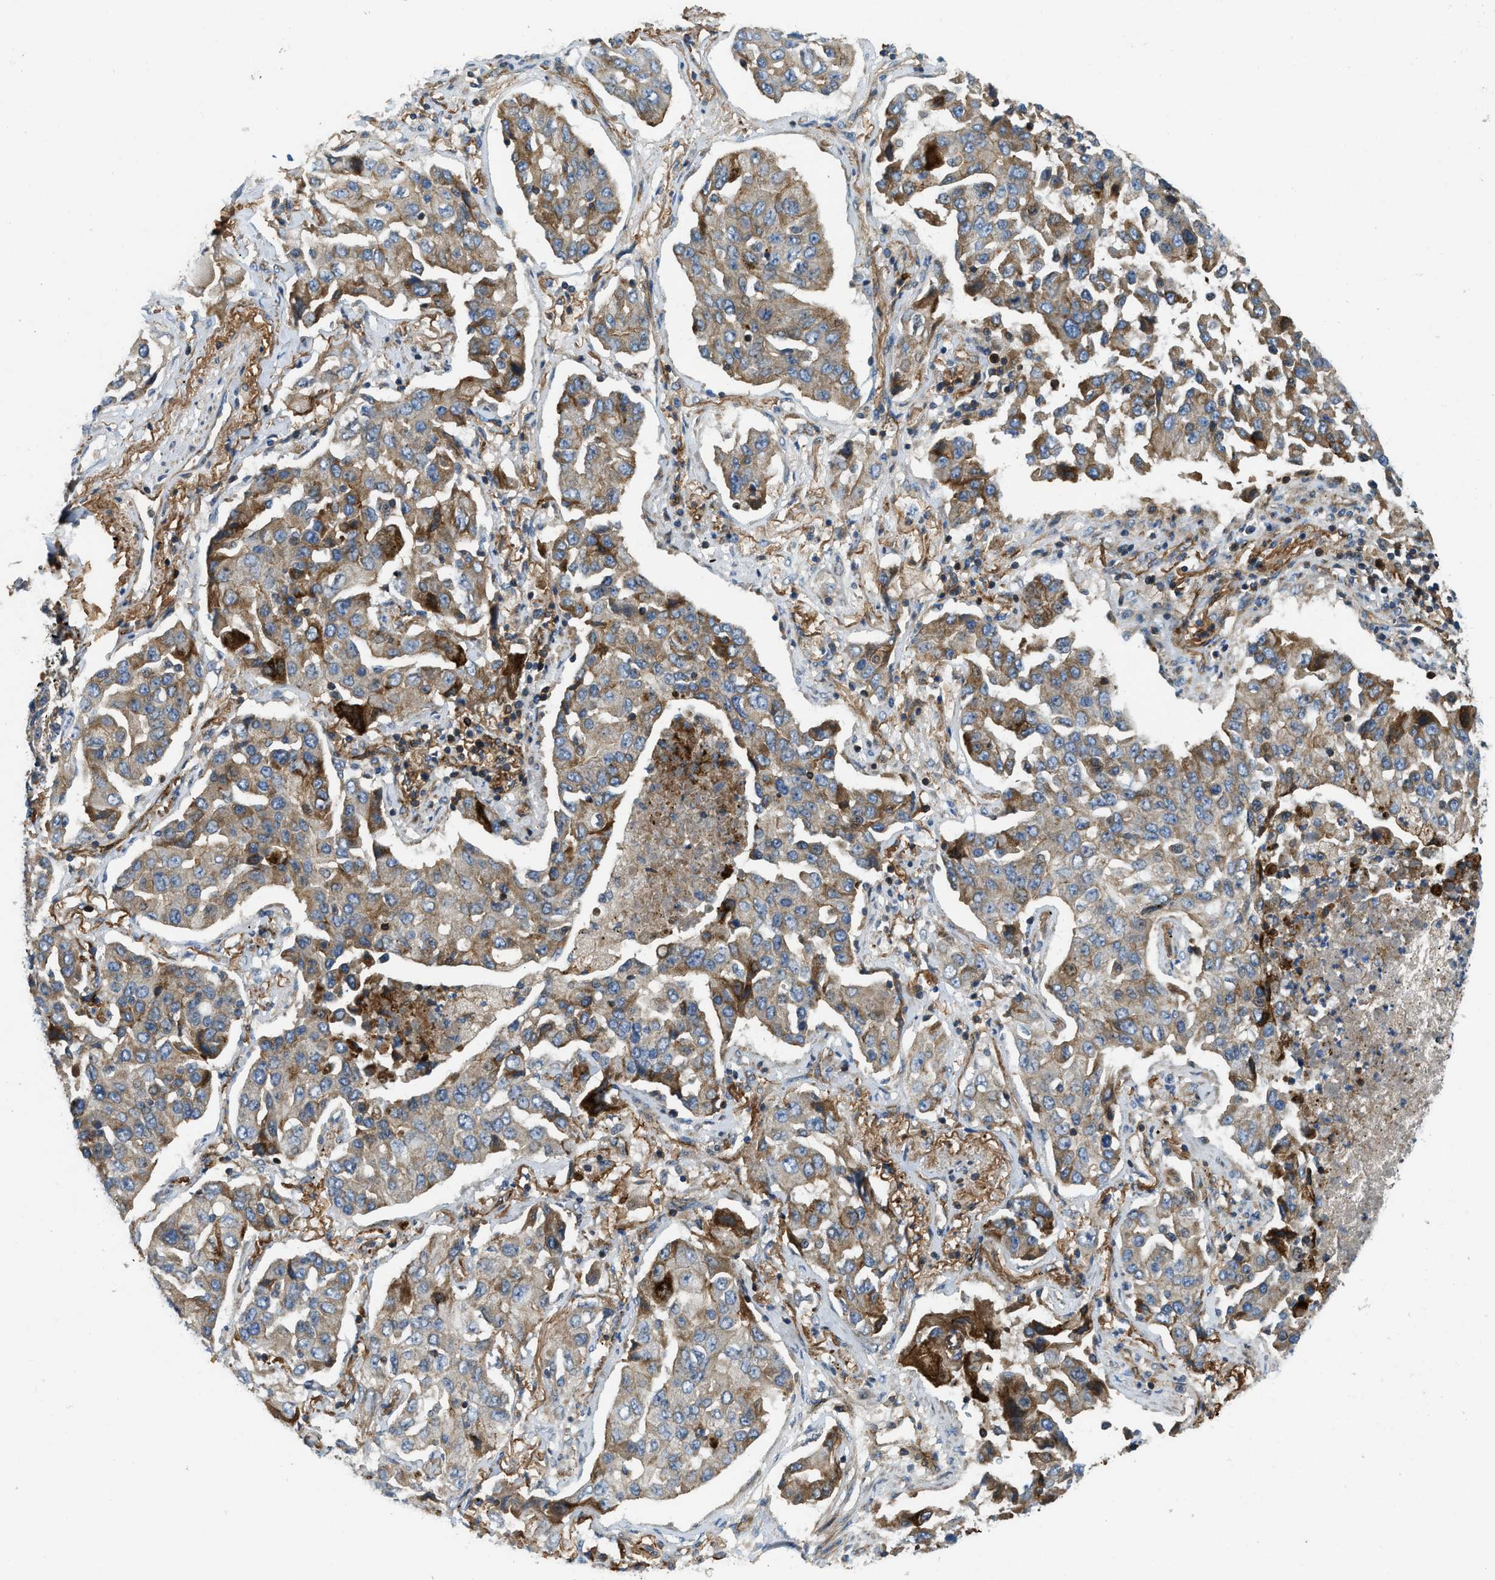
{"staining": {"intensity": "moderate", "quantity": ">75%", "location": "cytoplasmic/membranous"}, "tissue": "lung cancer", "cell_type": "Tumor cells", "image_type": "cancer", "snomed": [{"axis": "morphology", "description": "Adenocarcinoma, NOS"}, {"axis": "topography", "description": "Lung"}], "caption": "Lung cancer (adenocarcinoma) stained for a protein (brown) reveals moderate cytoplasmic/membranous positive positivity in about >75% of tumor cells.", "gene": "NYNRIN", "patient": {"sex": "female", "age": 65}}